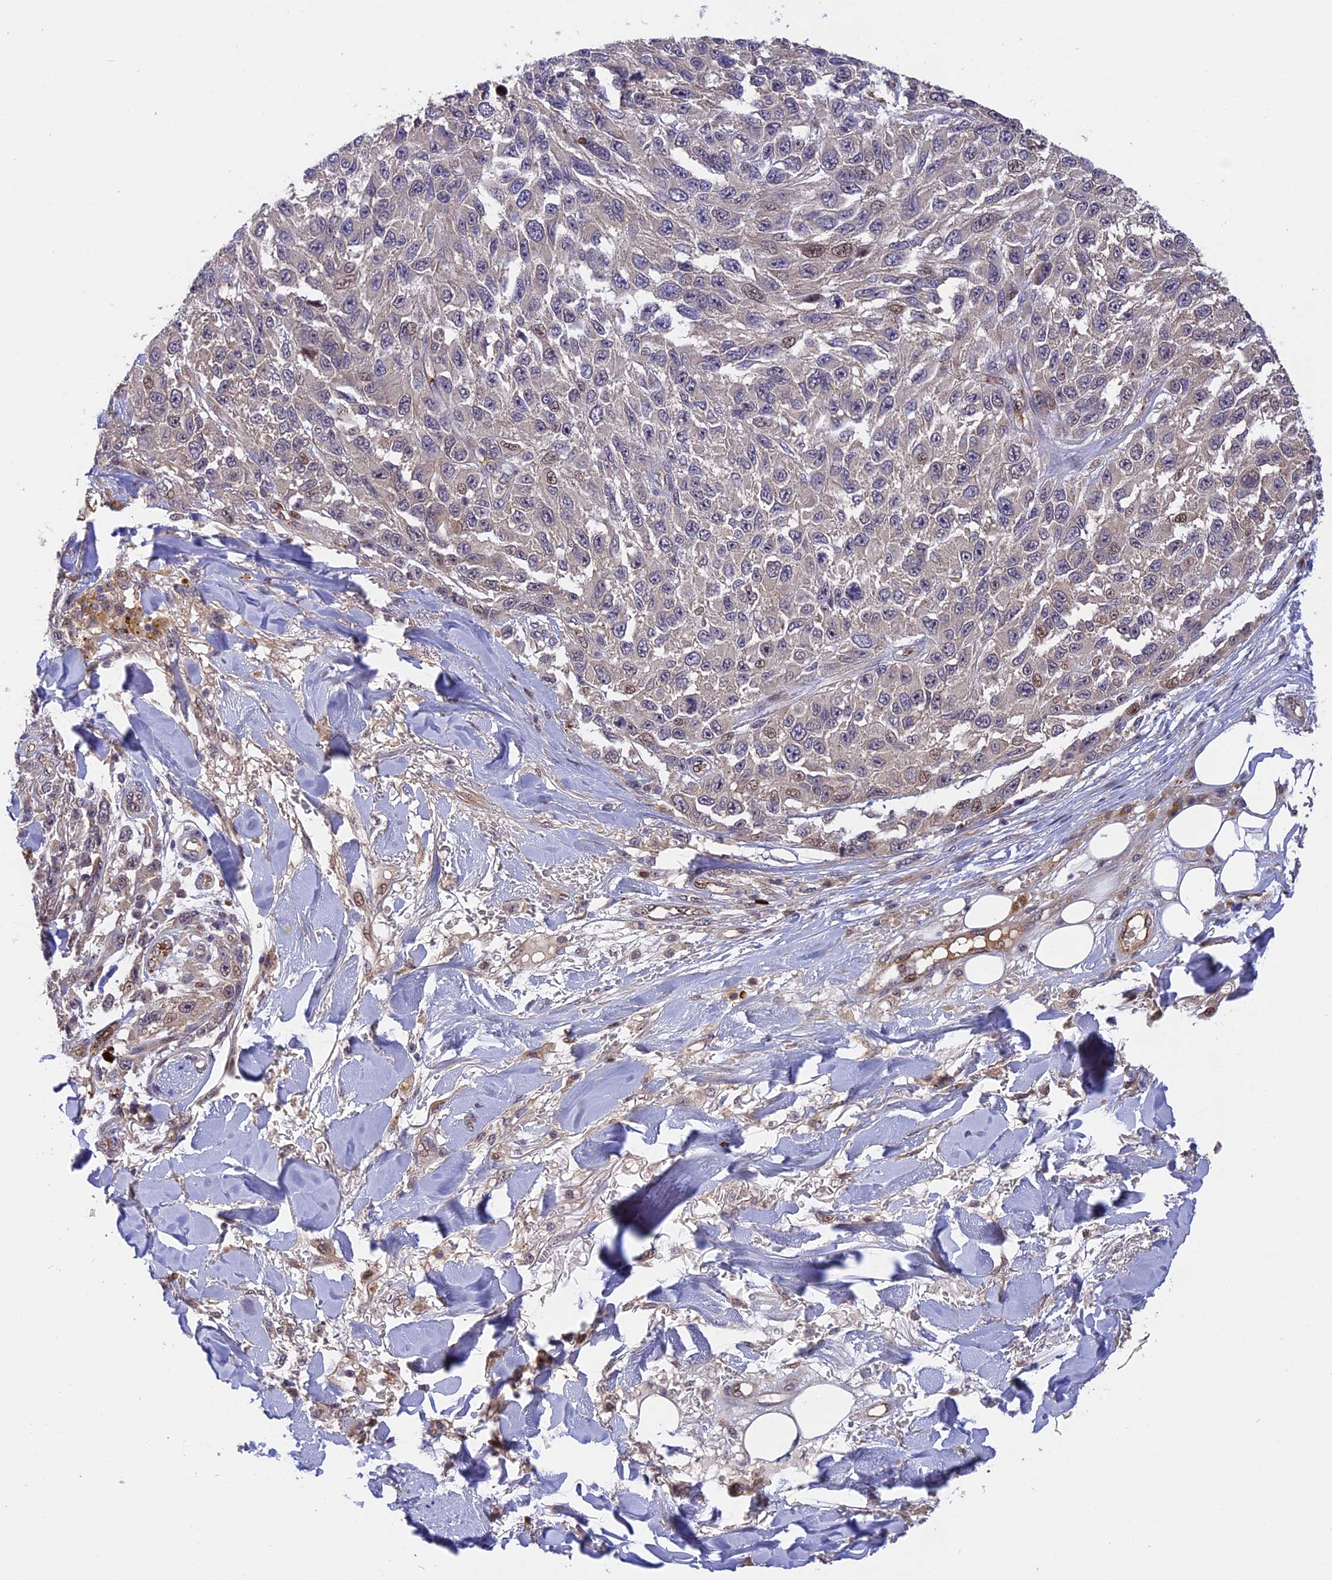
{"staining": {"intensity": "weak", "quantity": "<25%", "location": "nuclear"}, "tissue": "melanoma", "cell_type": "Tumor cells", "image_type": "cancer", "snomed": [{"axis": "morphology", "description": "Normal tissue, NOS"}, {"axis": "morphology", "description": "Malignant melanoma, NOS"}, {"axis": "topography", "description": "Skin"}], "caption": "High magnification brightfield microscopy of melanoma stained with DAB (3,3'-diaminobenzidine) (brown) and counterstained with hematoxylin (blue): tumor cells show no significant expression.", "gene": "MFSD2A", "patient": {"sex": "female", "age": 96}}